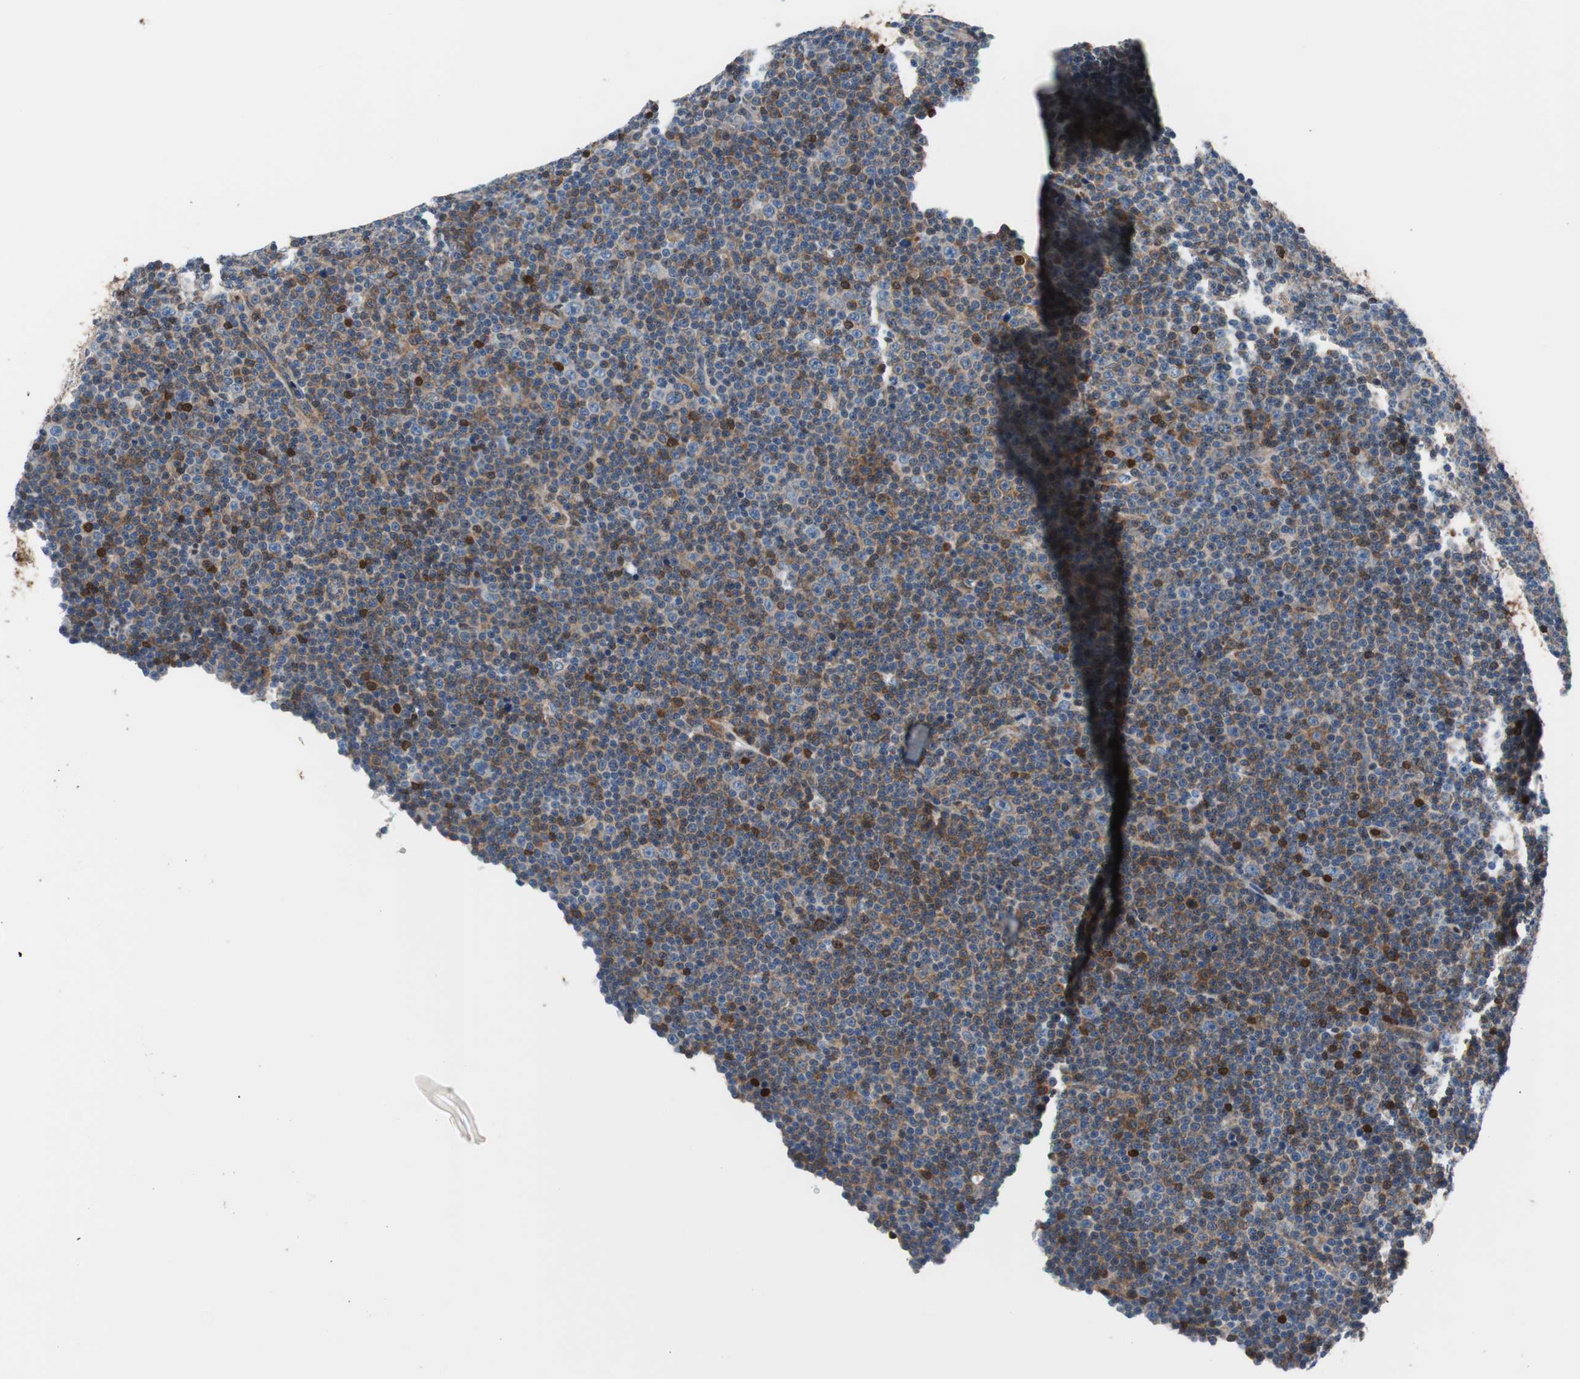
{"staining": {"intensity": "moderate", "quantity": "25%-75%", "location": "cytoplasmic/membranous,nuclear"}, "tissue": "lymphoma", "cell_type": "Tumor cells", "image_type": "cancer", "snomed": [{"axis": "morphology", "description": "Malignant lymphoma, non-Hodgkin's type, Low grade"}, {"axis": "topography", "description": "Lymph node"}], "caption": "Moderate cytoplasmic/membranous and nuclear protein staining is present in approximately 25%-75% of tumor cells in lymphoma. (DAB IHC, brown staining for protein, blue staining for nuclei).", "gene": "PRDX2", "patient": {"sex": "female", "age": 67}}